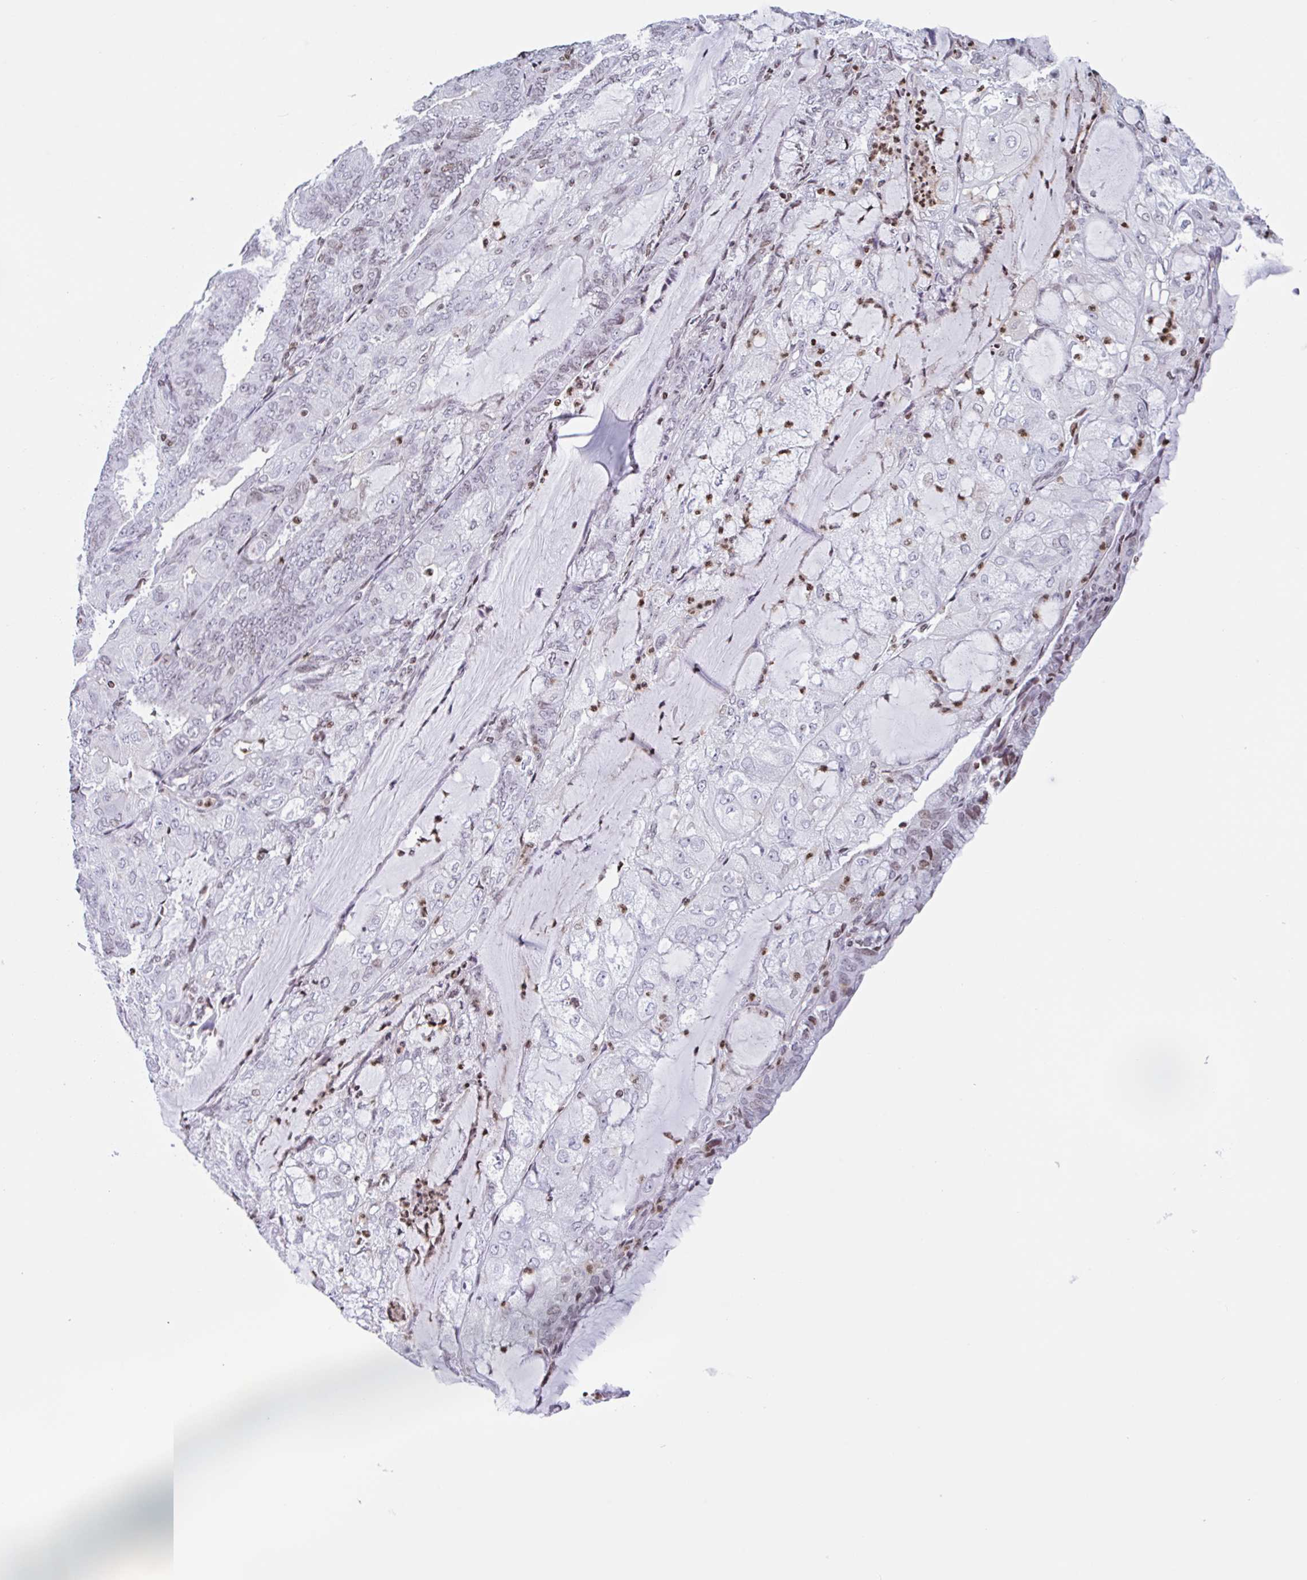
{"staining": {"intensity": "weak", "quantity": "25%-75%", "location": "nuclear"}, "tissue": "endometrial cancer", "cell_type": "Tumor cells", "image_type": "cancer", "snomed": [{"axis": "morphology", "description": "Adenocarcinoma, NOS"}, {"axis": "topography", "description": "Endometrium"}], "caption": "Protein staining by immunohistochemistry (IHC) reveals weak nuclear positivity in approximately 25%-75% of tumor cells in endometrial cancer. Nuclei are stained in blue.", "gene": "NOL6", "patient": {"sex": "female", "age": 81}}